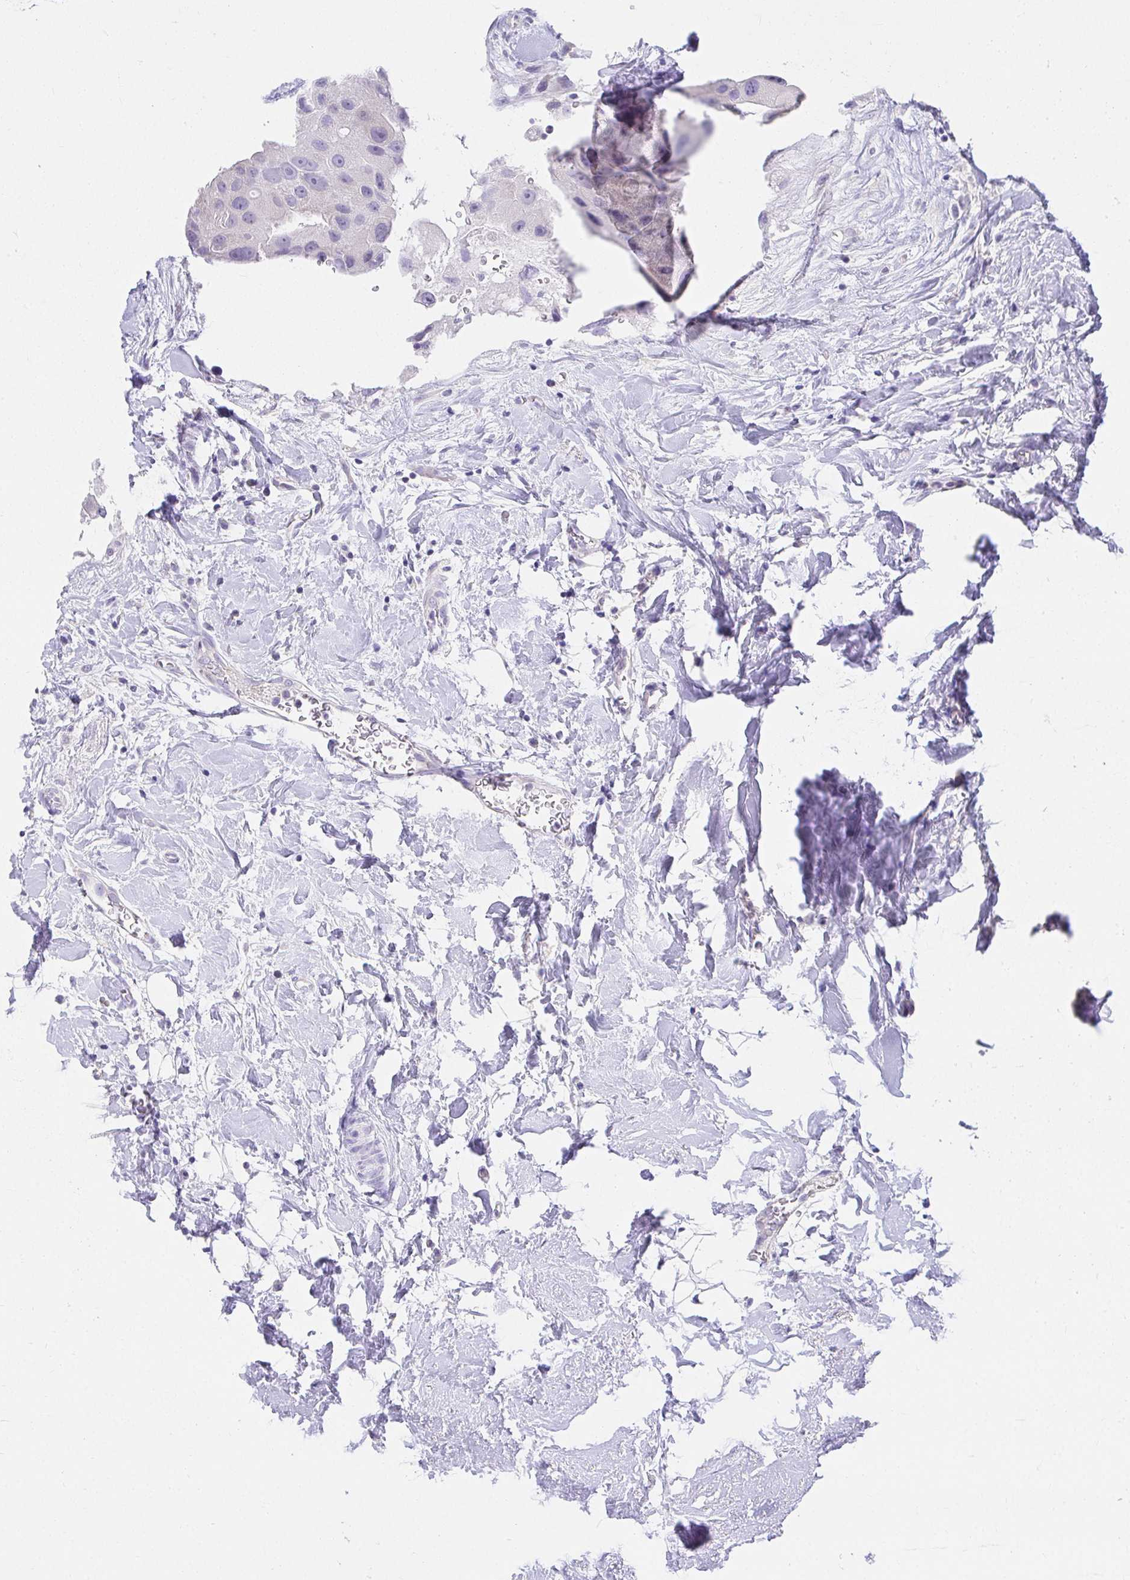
{"staining": {"intensity": "negative", "quantity": "none", "location": "none"}, "tissue": "breast cancer", "cell_type": "Tumor cells", "image_type": "cancer", "snomed": [{"axis": "morphology", "description": "Duct carcinoma"}, {"axis": "topography", "description": "Breast"}], "caption": "DAB immunohistochemical staining of human breast intraductal carcinoma demonstrates no significant expression in tumor cells. The staining was performed using DAB to visualize the protein expression in brown, while the nuclei were stained in blue with hematoxylin (Magnification: 20x).", "gene": "VGLL1", "patient": {"sex": "female", "age": 43}}